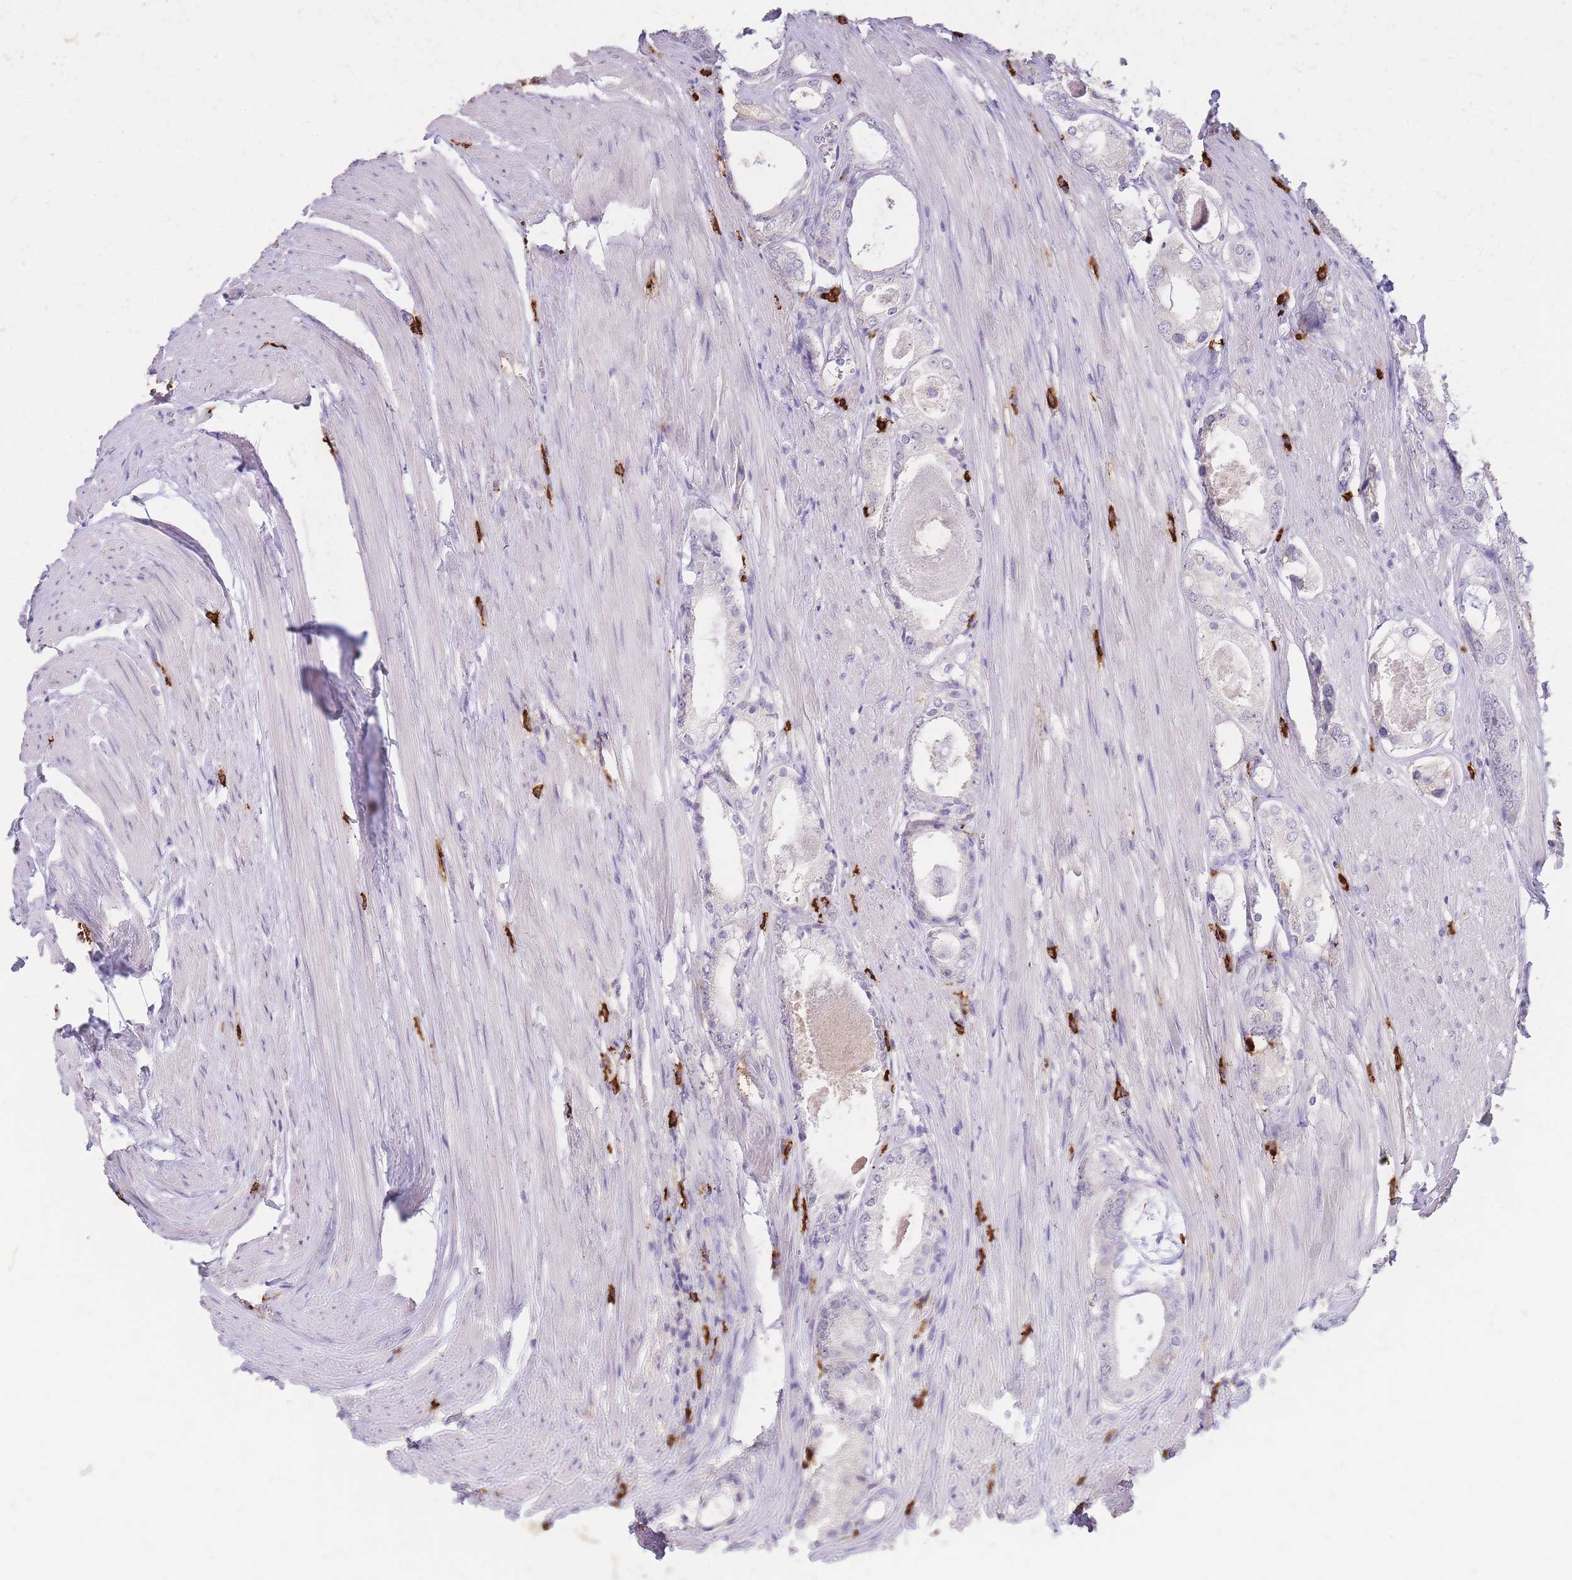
{"staining": {"intensity": "negative", "quantity": "none", "location": "none"}, "tissue": "prostate cancer", "cell_type": "Tumor cells", "image_type": "cancer", "snomed": [{"axis": "morphology", "description": "Adenocarcinoma, Low grade"}, {"axis": "topography", "description": "Prostate"}], "caption": "This is an immunohistochemistry (IHC) micrograph of human prostate adenocarcinoma (low-grade). There is no positivity in tumor cells.", "gene": "TPSD1", "patient": {"sex": "male", "age": 68}}